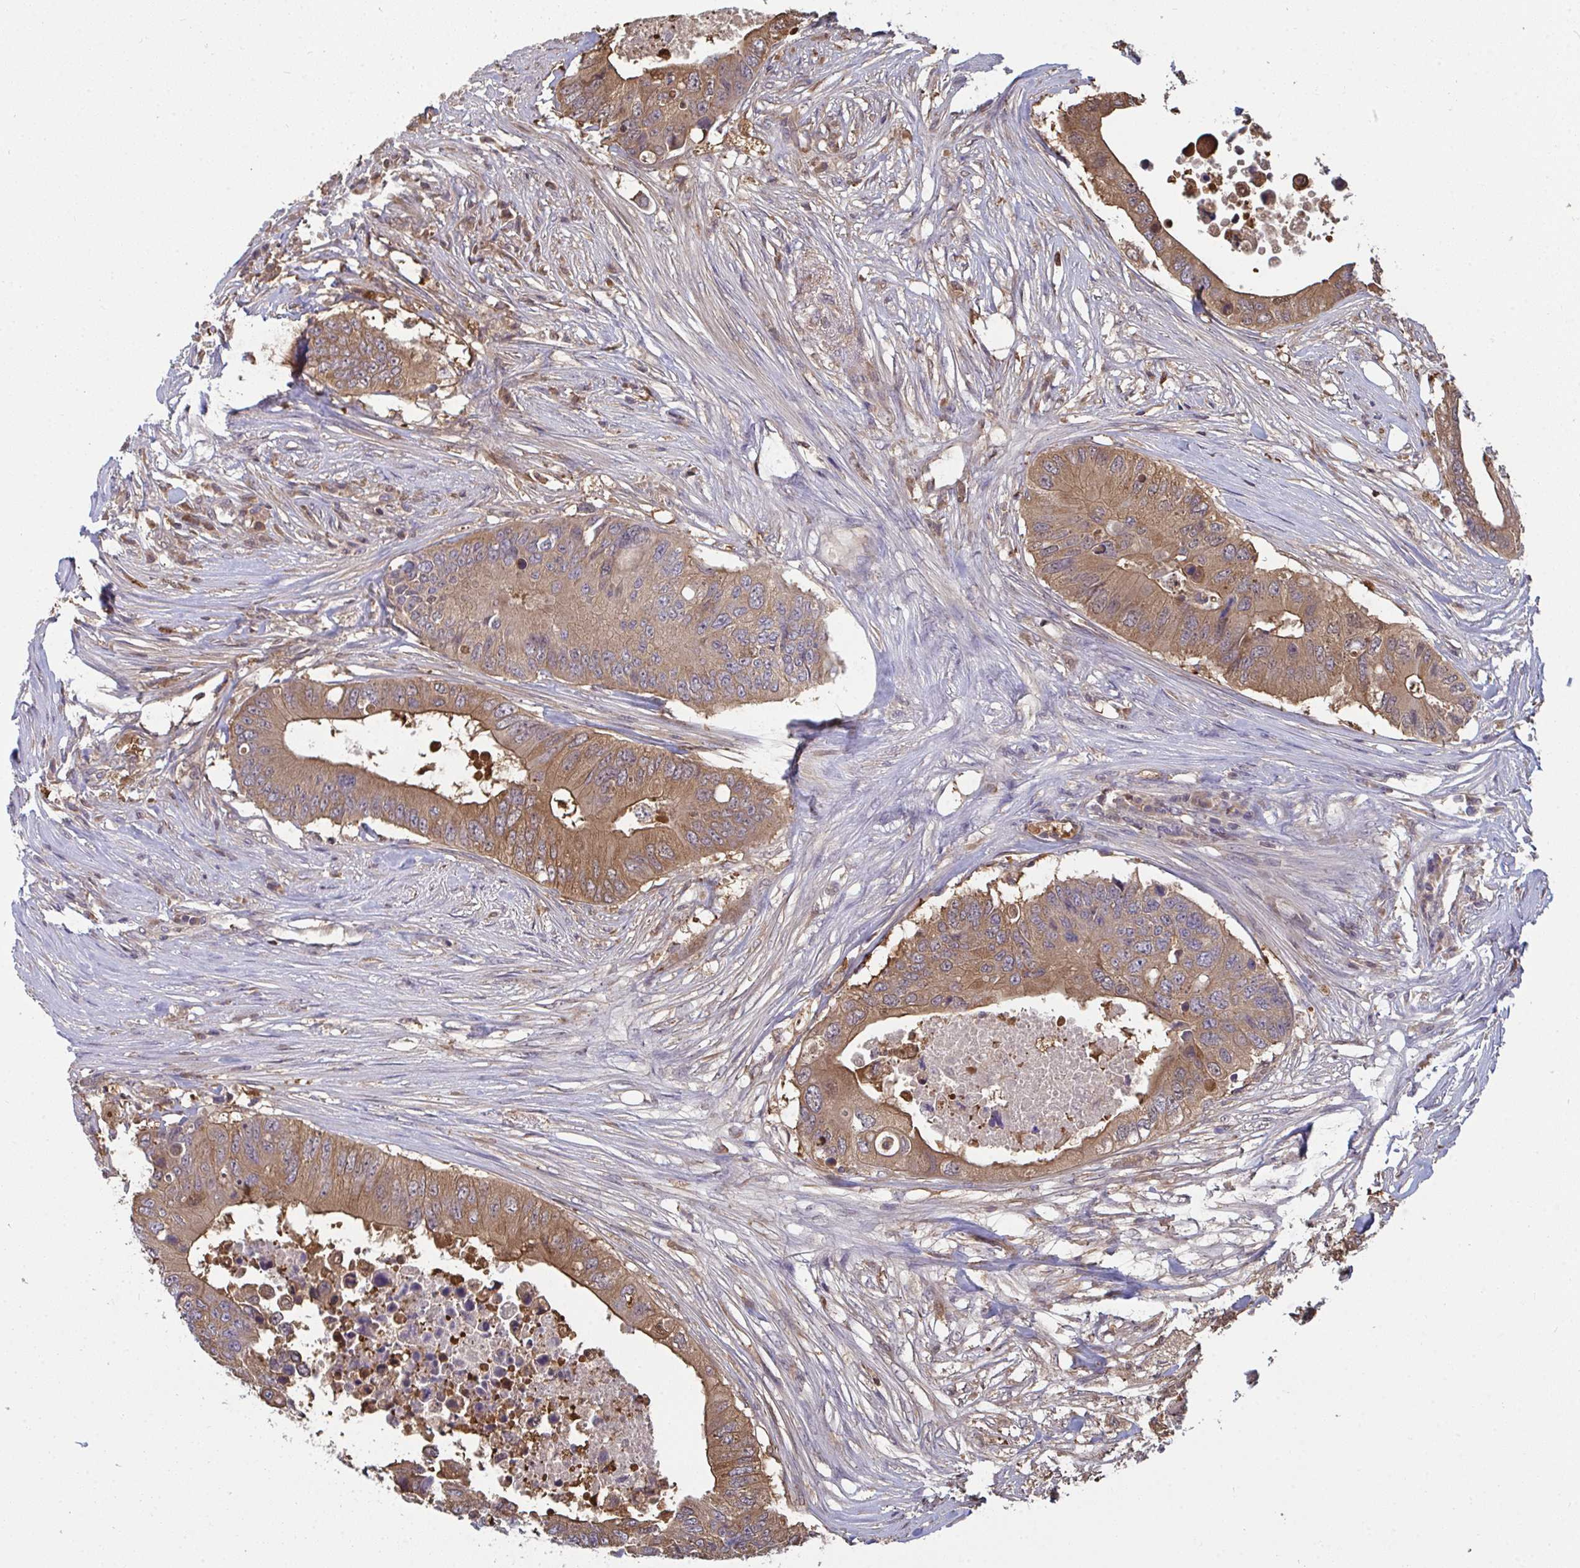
{"staining": {"intensity": "moderate", "quantity": ">75%", "location": "cytoplasmic/membranous"}, "tissue": "colorectal cancer", "cell_type": "Tumor cells", "image_type": "cancer", "snomed": [{"axis": "morphology", "description": "Adenocarcinoma, NOS"}, {"axis": "topography", "description": "Colon"}], "caption": "This is an image of IHC staining of adenocarcinoma (colorectal), which shows moderate expression in the cytoplasmic/membranous of tumor cells.", "gene": "TTC9C", "patient": {"sex": "male", "age": 71}}